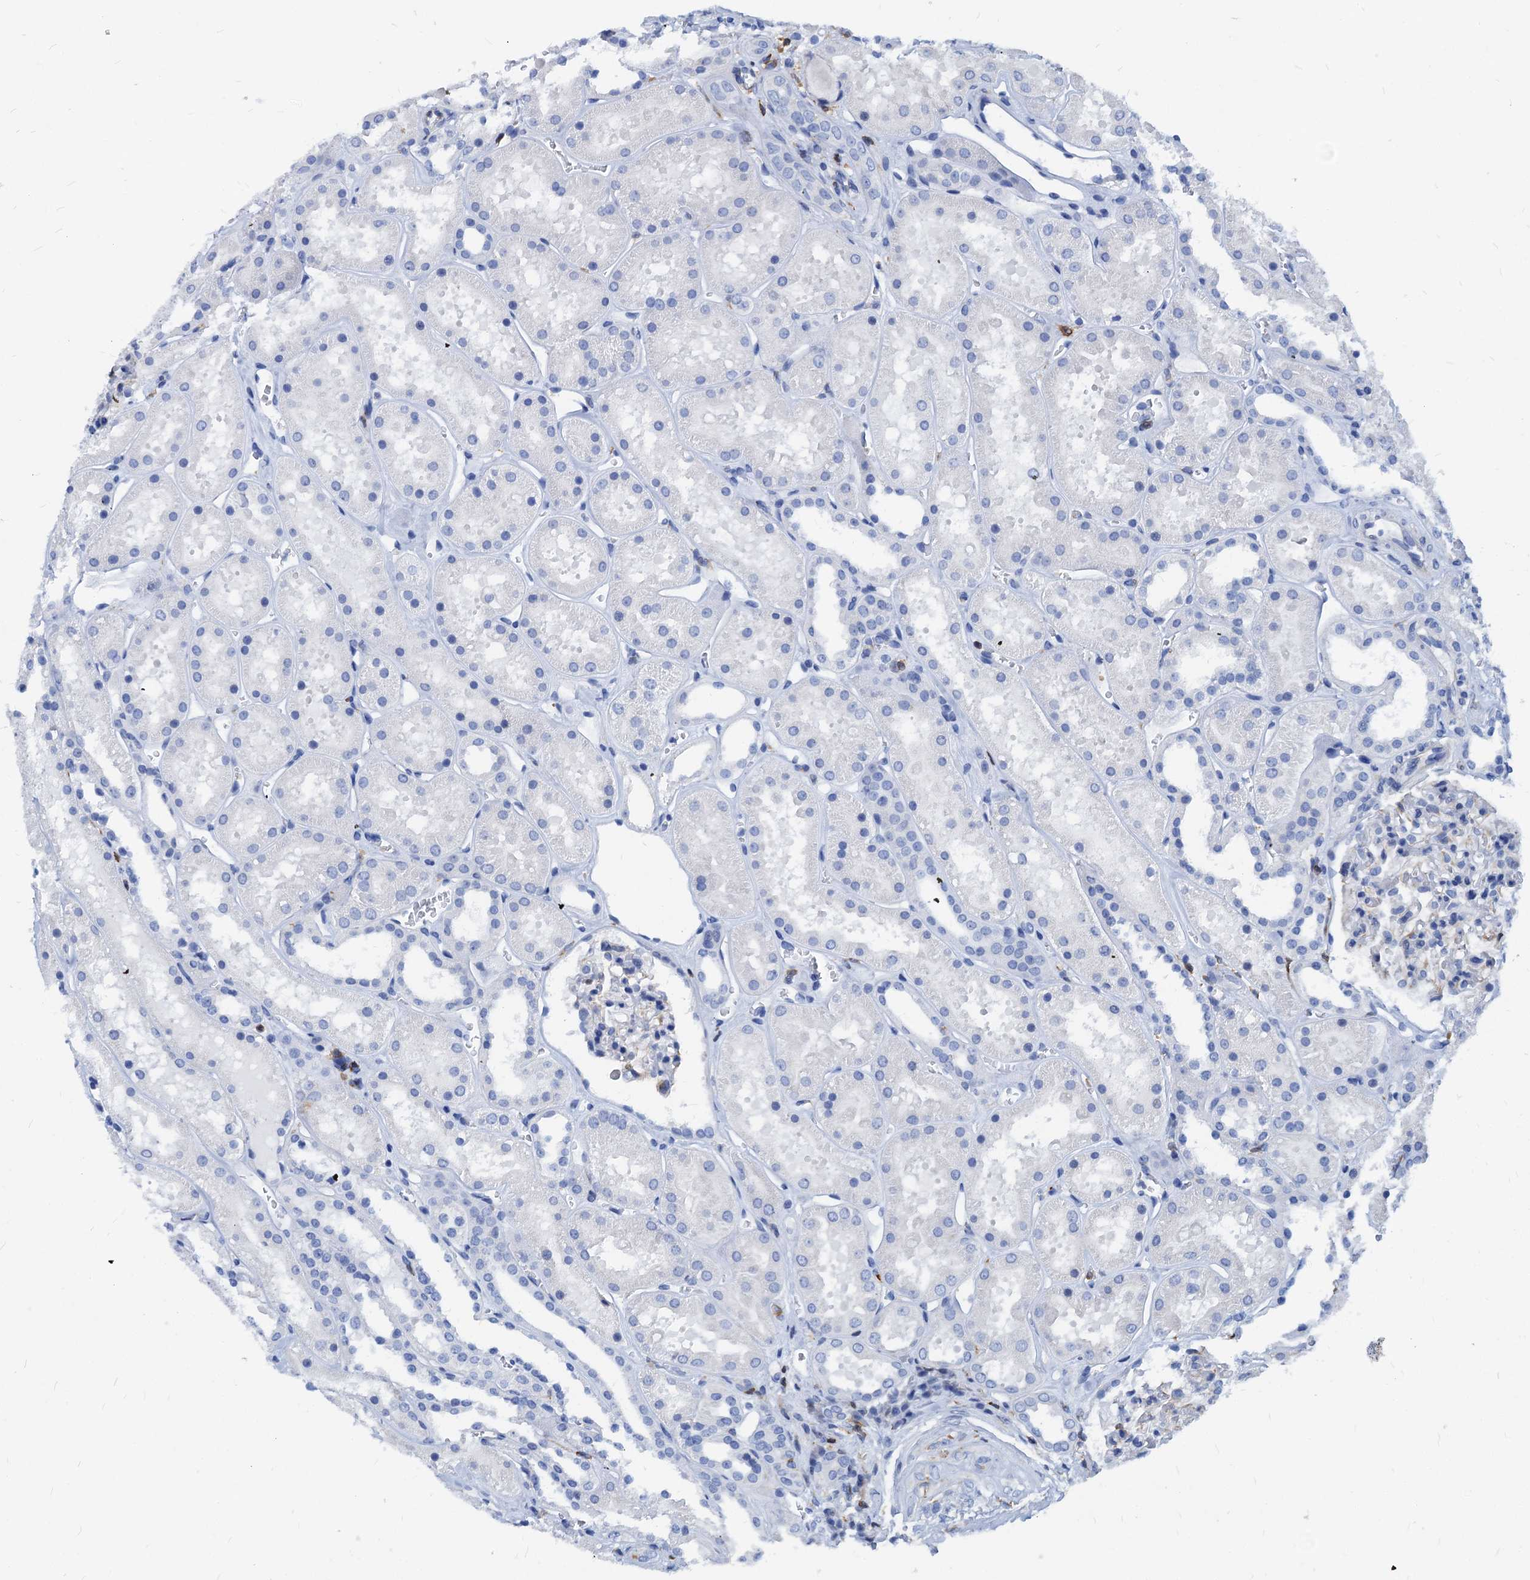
{"staining": {"intensity": "negative", "quantity": "none", "location": "none"}, "tissue": "kidney", "cell_type": "Cells in glomeruli", "image_type": "normal", "snomed": [{"axis": "morphology", "description": "Normal tissue, NOS"}, {"axis": "topography", "description": "Kidney"}], "caption": "Human kidney stained for a protein using immunohistochemistry (IHC) shows no expression in cells in glomeruli.", "gene": "LCP2", "patient": {"sex": "female", "age": 41}}